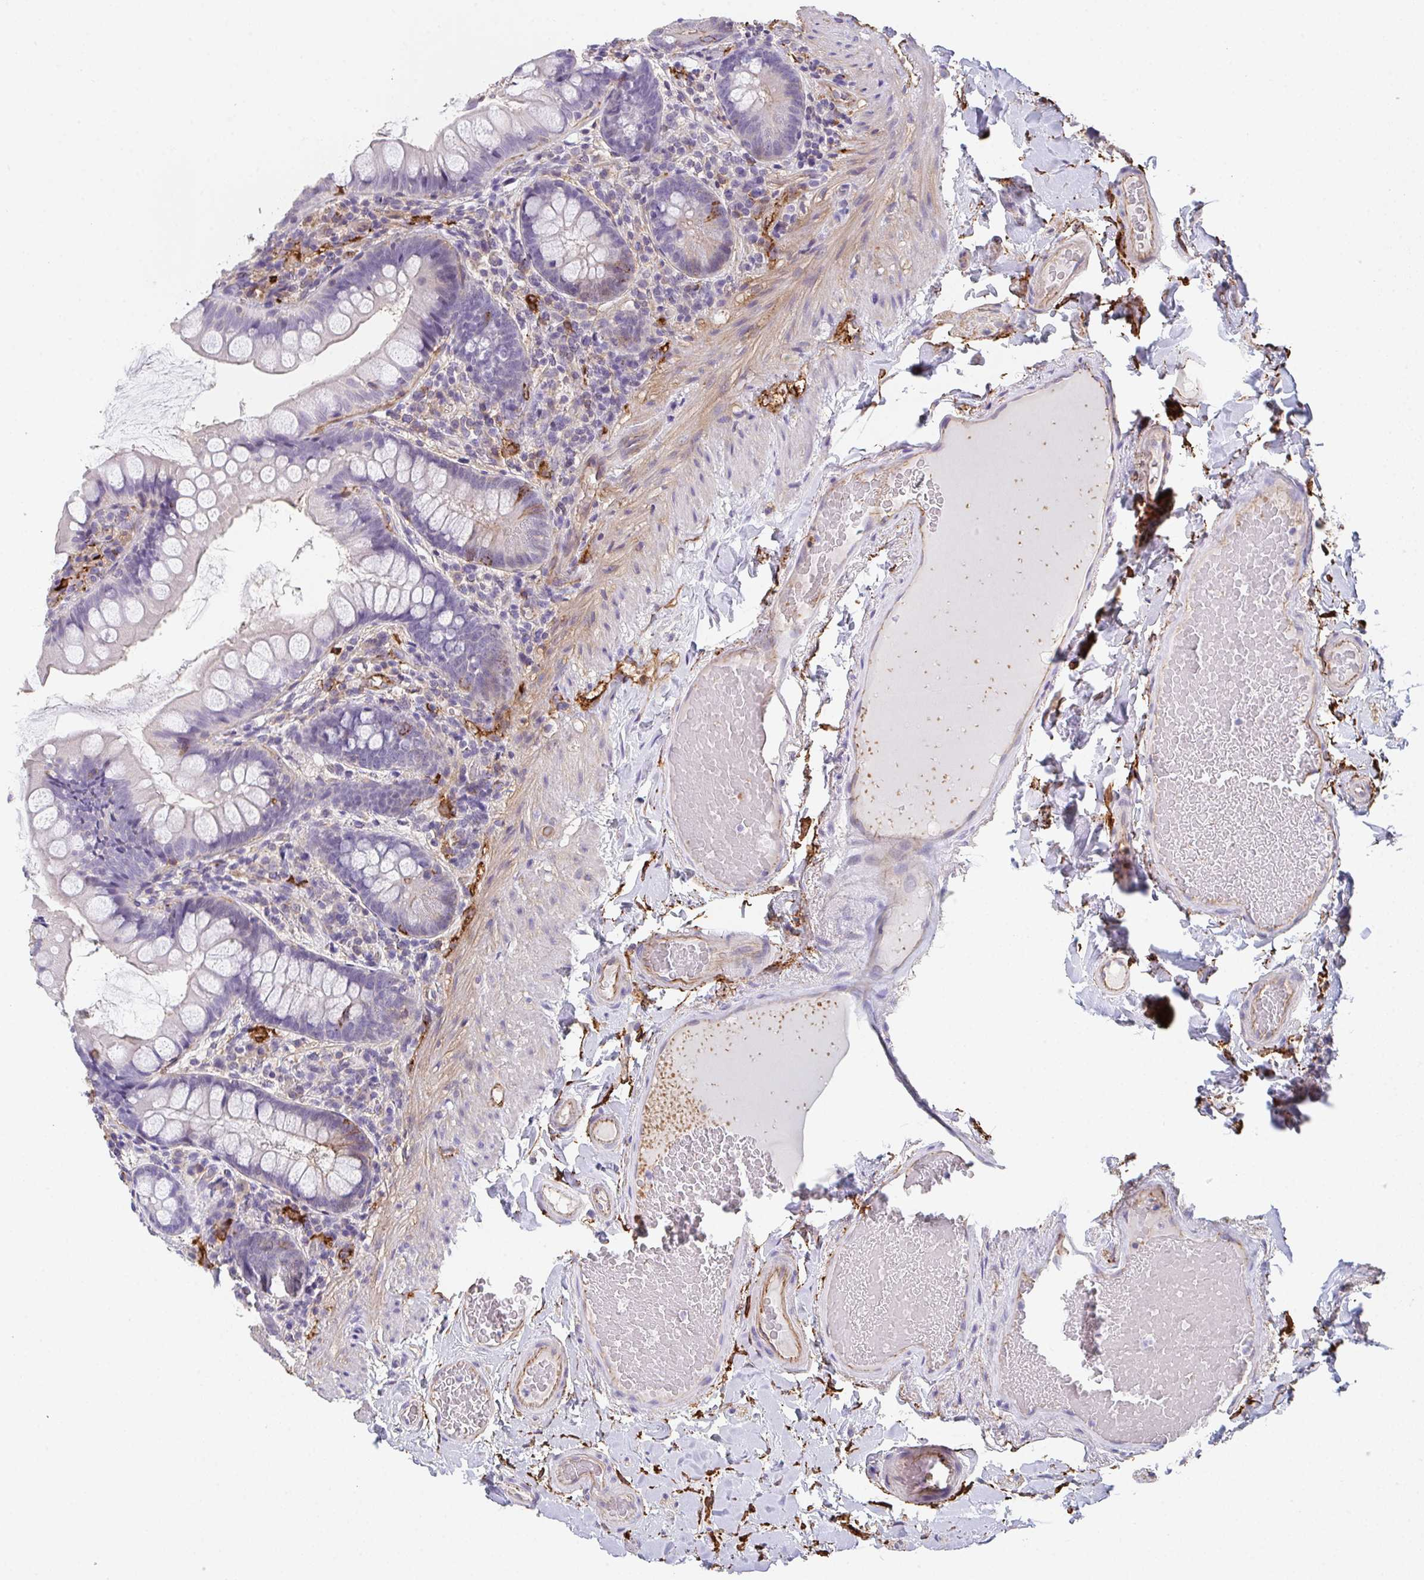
{"staining": {"intensity": "weak", "quantity": "<25%", "location": "cytoplasmic/membranous"}, "tissue": "small intestine", "cell_type": "Glandular cells", "image_type": "normal", "snomed": [{"axis": "morphology", "description": "Normal tissue, NOS"}, {"axis": "topography", "description": "Small intestine"}], "caption": "Immunohistochemical staining of benign small intestine exhibits no significant staining in glandular cells.", "gene": "DBN1", "patient": {"sex": "male", "age": 70}}